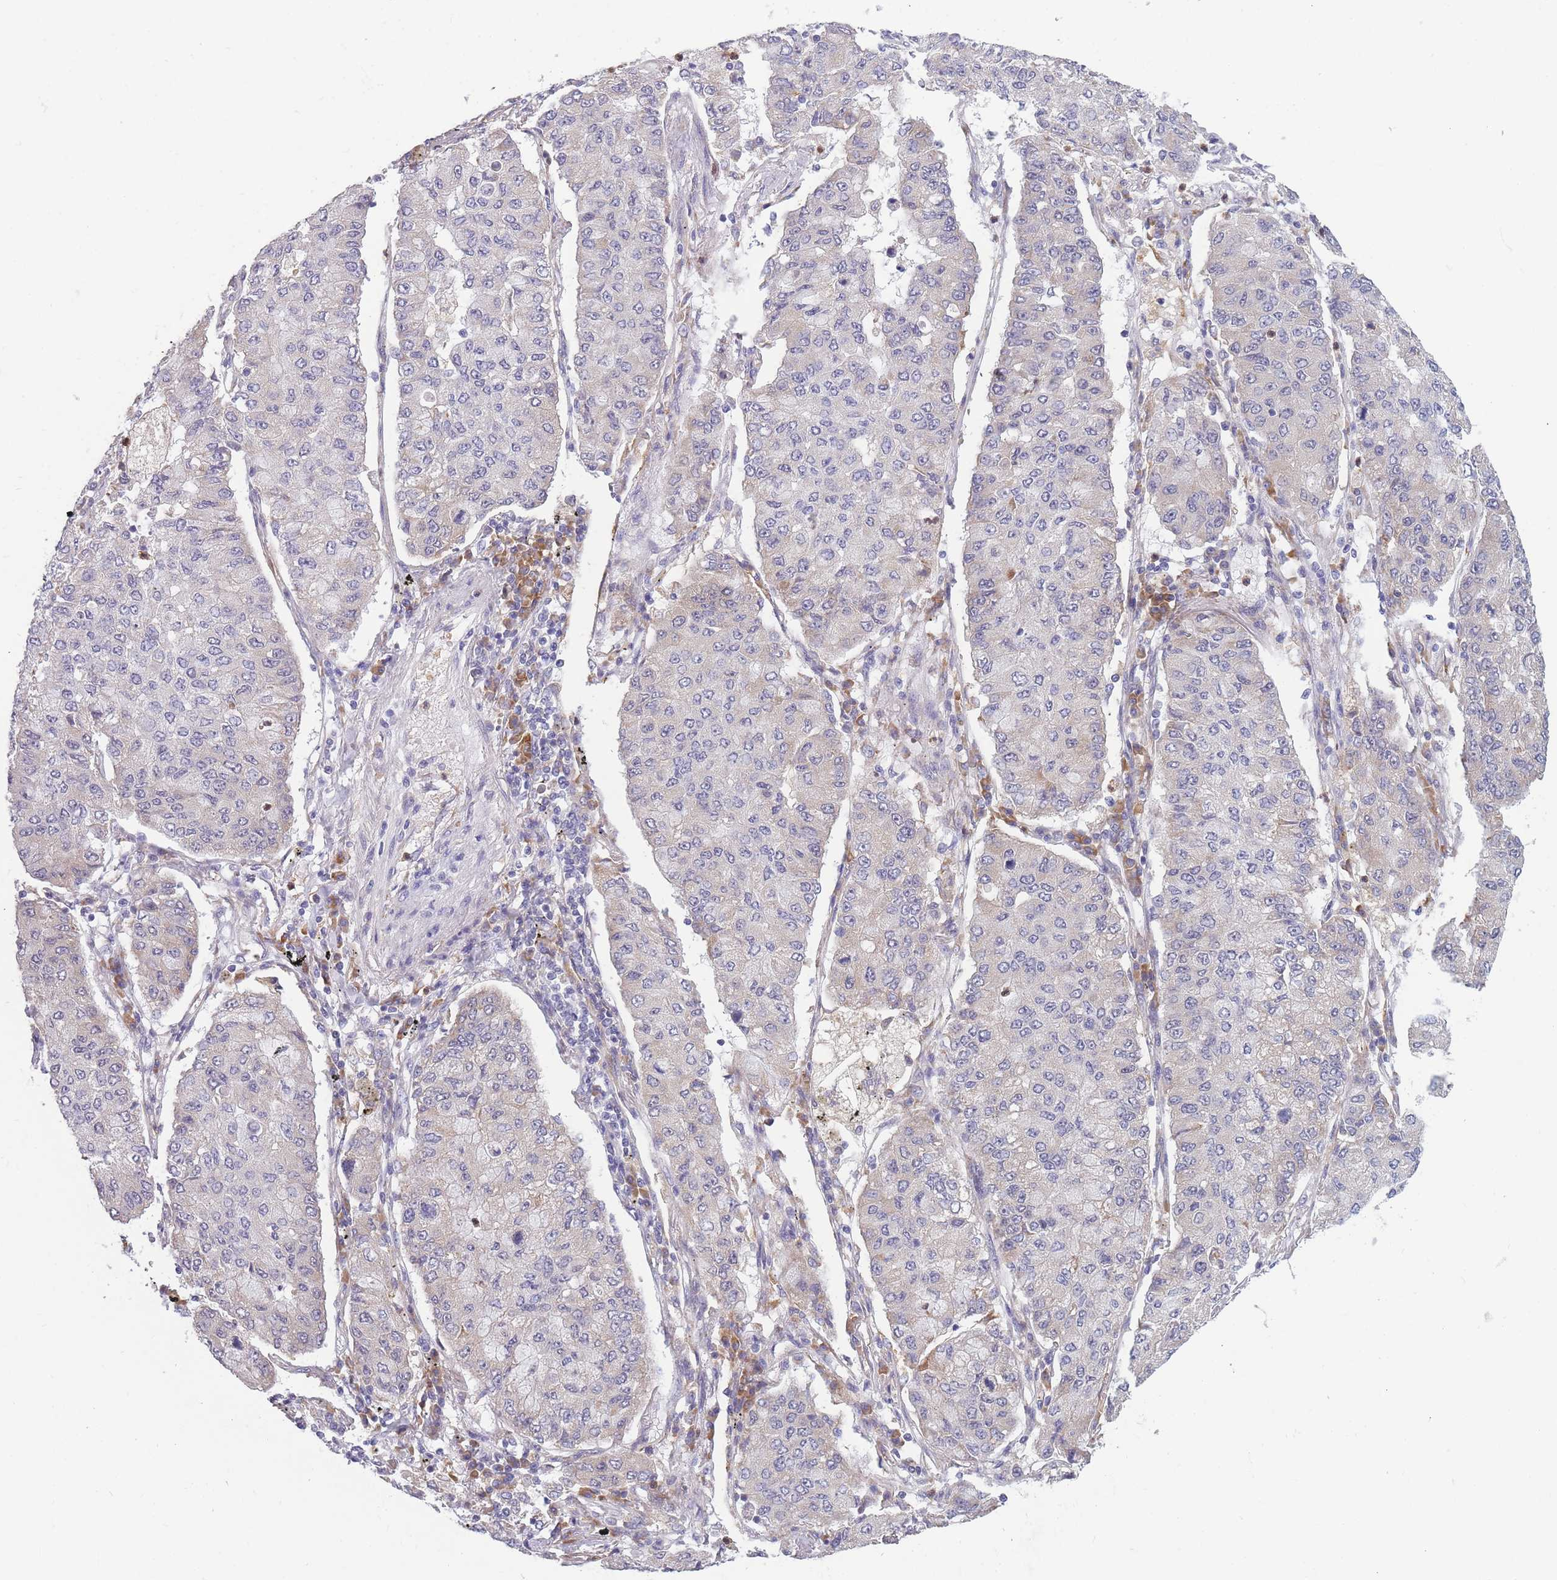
{"staining": {"intensity": "negative", "quantity": "none", "location": "none"}, "tissue": "lung cancer", "cell_type": "Tumor cells", "image_type": "cancer", "snomed": [{"axis": "morphology", "description": "Squamous cell carcinoma, NOS"}, {"axis": "topography", "description": "Lung"}], "caption": "Immunohistochemical staining of human lung cancer displays no significant positivity in tumor cells.", "gene": "NDUFAF6", "patient": {"sex": "male", "age": 74}}